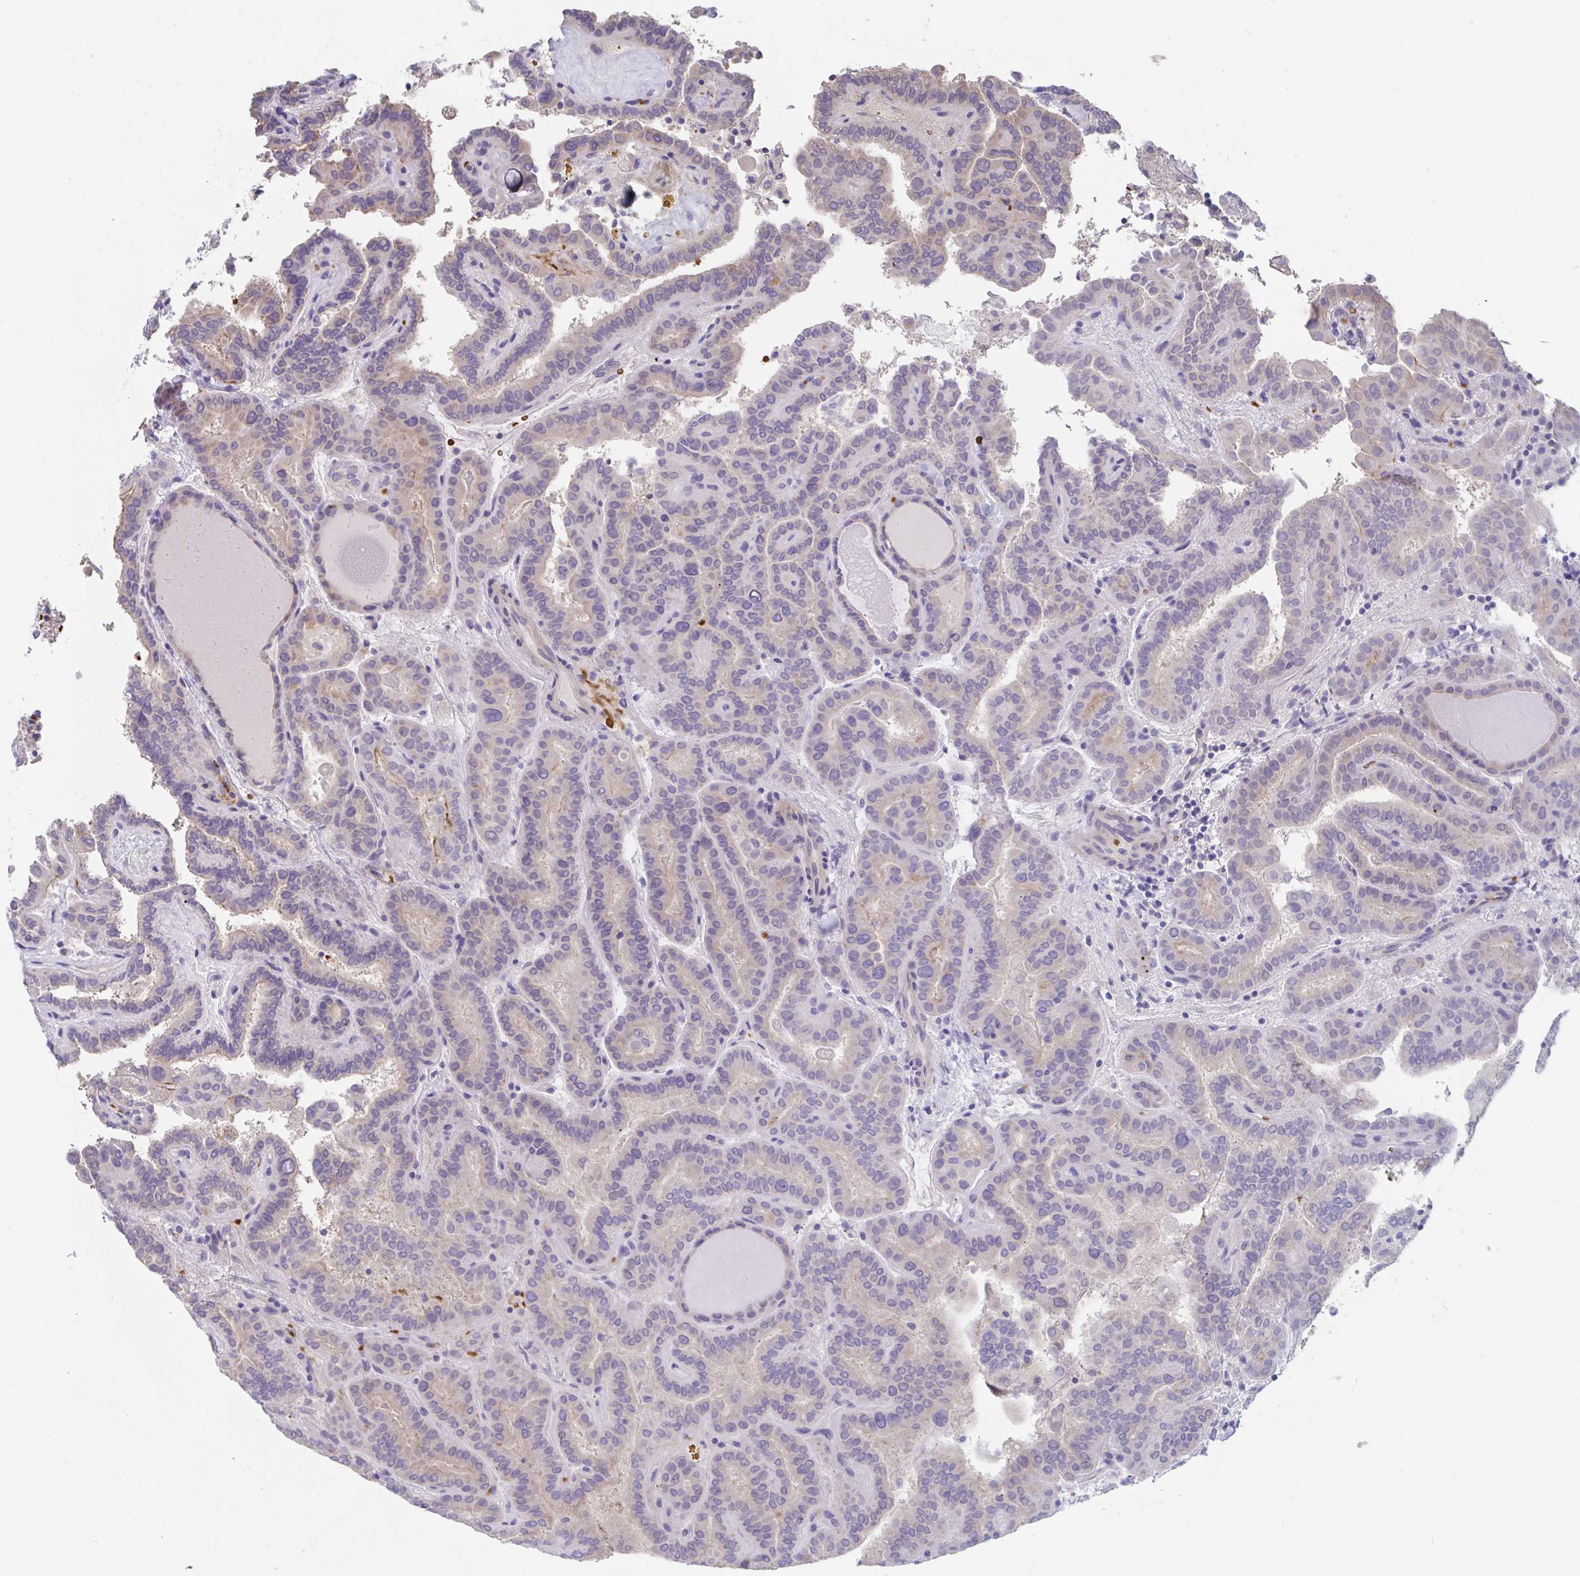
{"staining": {"intensity": "weak", "quantity": "<25%", "location": "cytoplasmic/membranous"}, "tissue": "thyroid cancer", "cell_type": "Tumor cells", "image_type": "cancer", "snomed": [{"axis": "morphology", "description": "Papillary adenocarcinoma, NOS"}, {"axis": "topography", "description": "Thyroid gland"}], "caption": "Thyroid cancer (papillary adenocarcinoma) stained for a protein using IHC exhibits no expression tumor cells.", "gene": "TTC30B", "patient": {"sex": "female", "age": 46}}